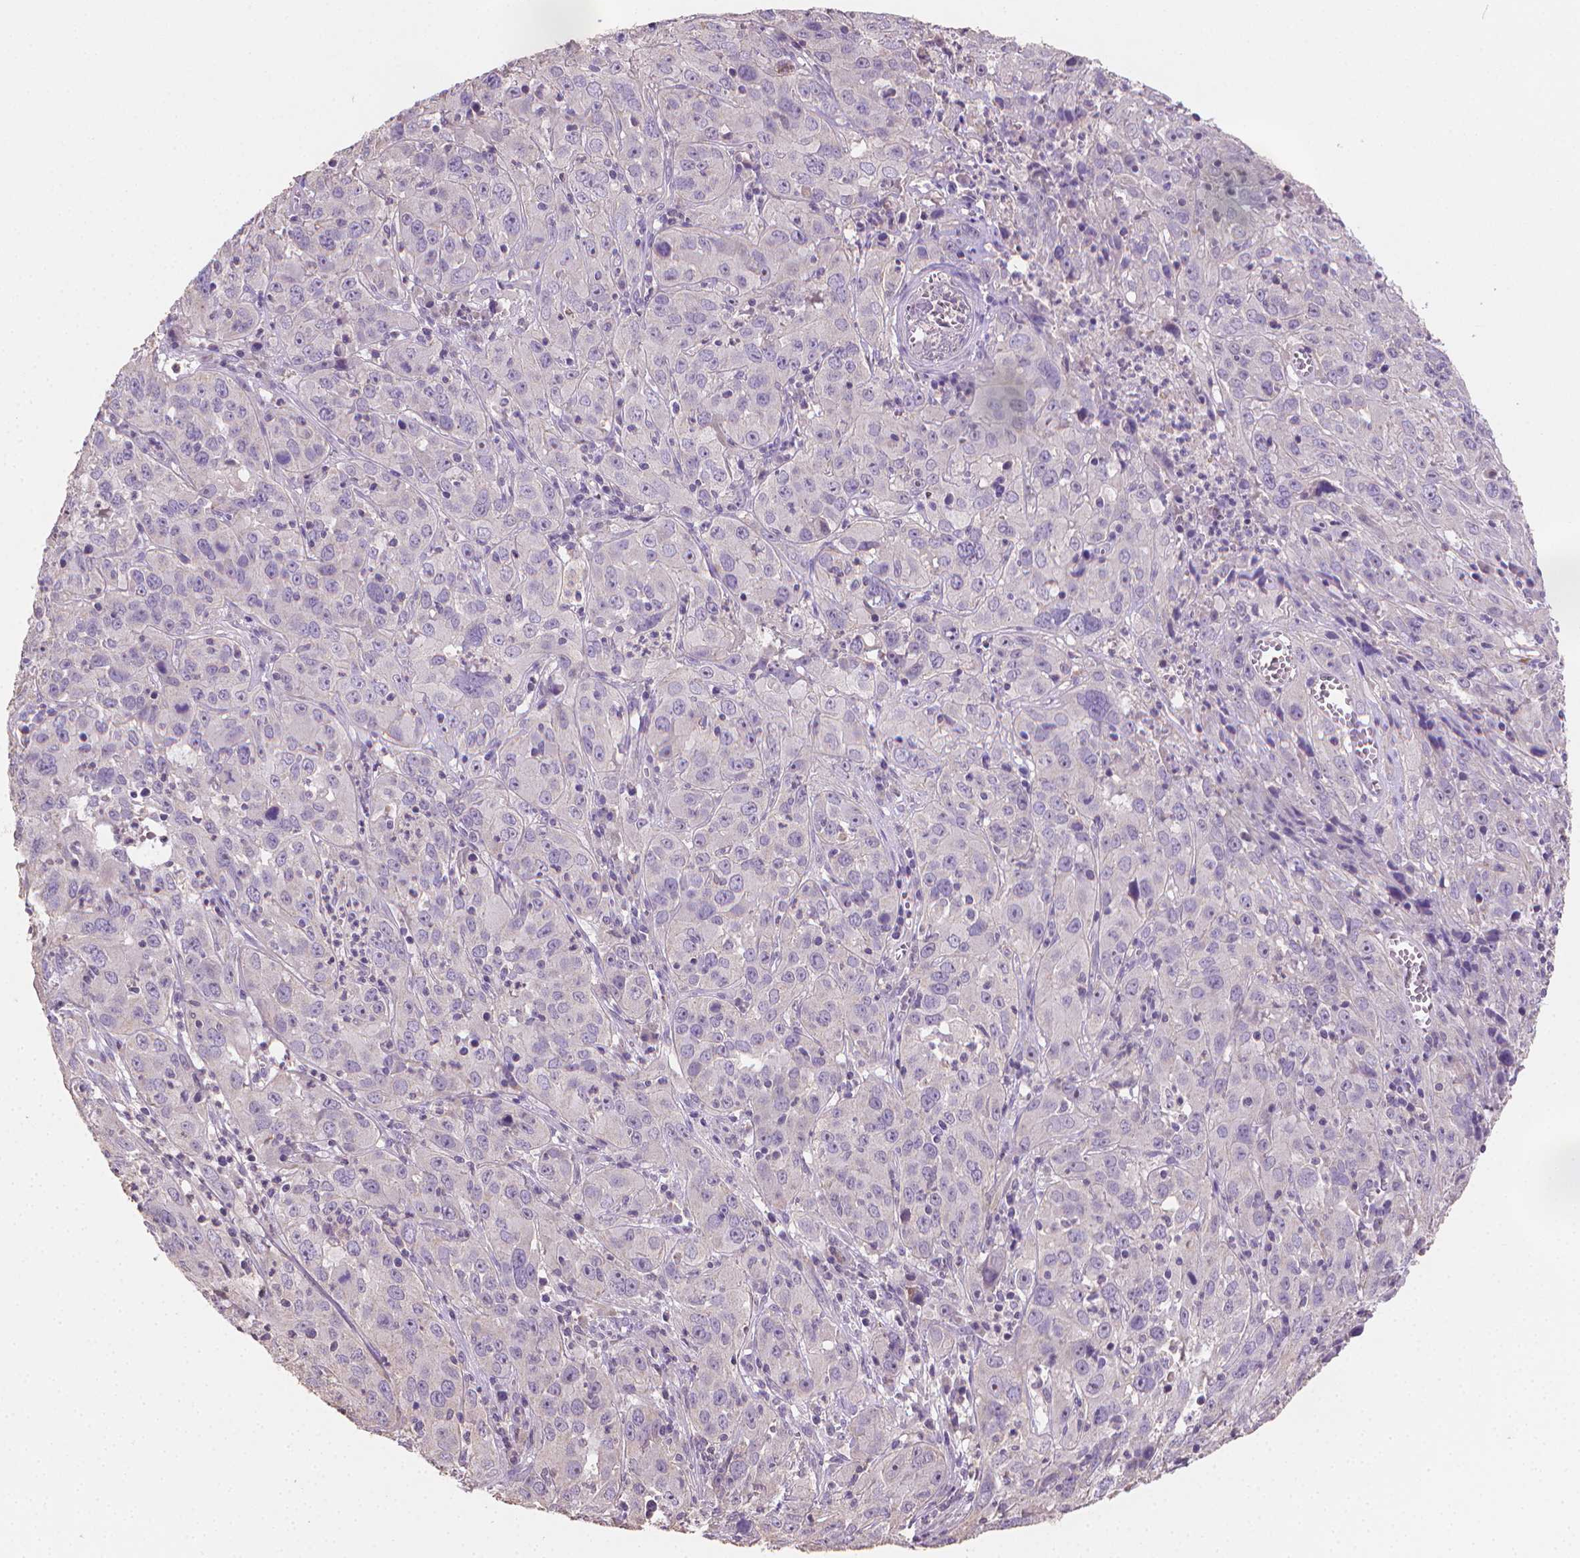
{"staining": {"intensity": "negative", "quantity": "none", "location": "none"}, "tissue": "cervical cancer", "cell_type": "Tumor cells", "image_type": "cancer", "snomed": [{"axis": "morphology", "description": "Squamous cell carcinoma, NOS"}, {"axis": "topography", "description": "Cervix"}], "caption": "This histopathology image is of cervical cancer stained with immunohistochemistry (IHC) to label a protein in brown with the nuclei are counter-stained blue. There is no expression in tumor cells.", "gene": "CATIP", "patient": {"sex": "female", "age": 32}}